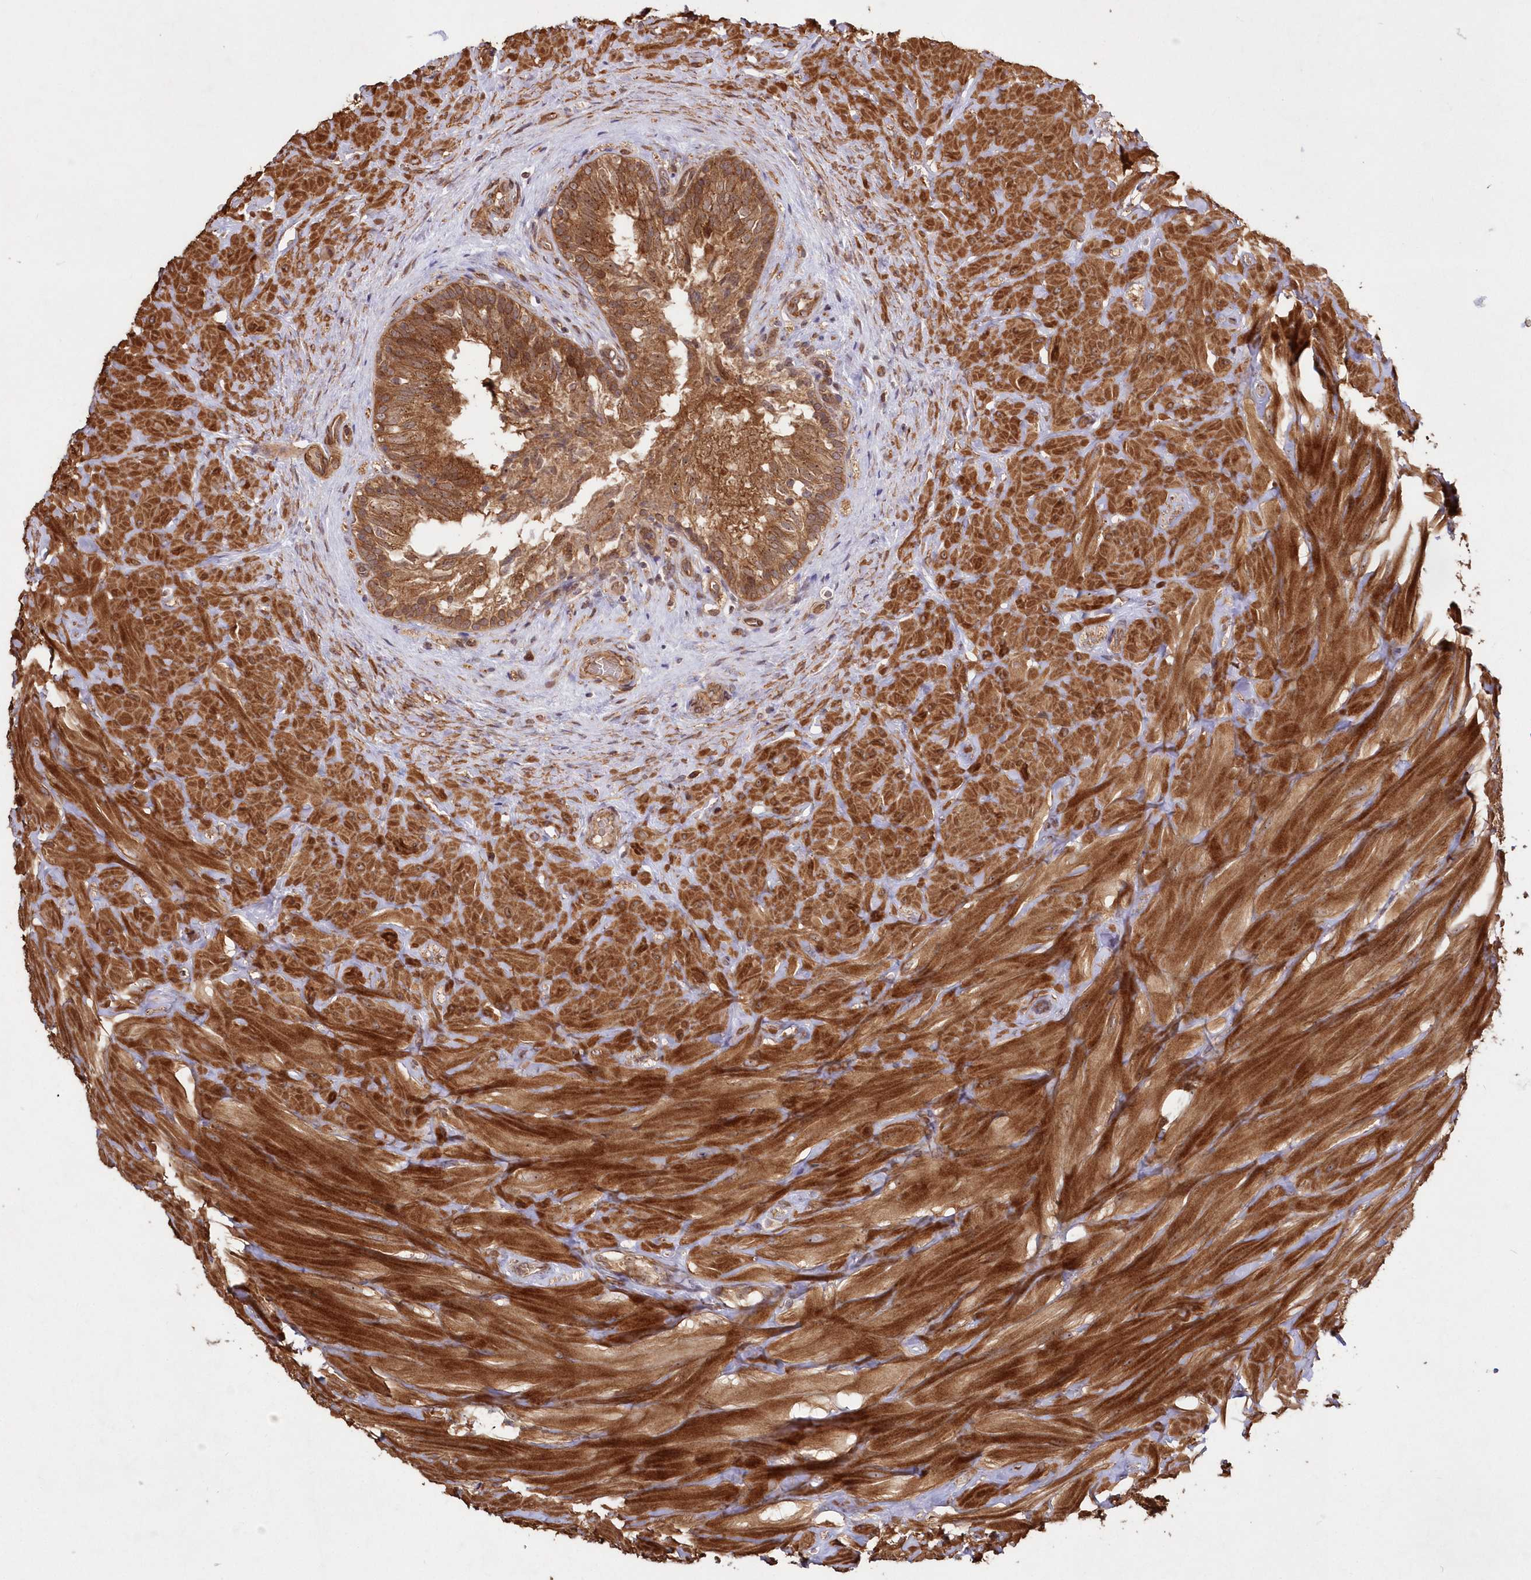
{"staining": {"intensity": "moderate", "quantity": ">75%", "location": "cytoplasmic/membranous"}, "tissue": "epididymis", "cell_type": "Glandular cells", "image_type": "normal", "snomed": [{"axis": "morphology", "description": "Normal tissue, NOS"}, {"axis": "topography", "description": "Soft tissue"}, {"axis": "topography", "description": "Epididymis"}], "caption": "Epididymis stained with DAB immunohistochemistry demonstrates medium levels of moderate cytoplasmic/membranous positivity in about >75% of glandular cells.", "gene": "TBCA", "patient": {"sex": "male", "age": 26}}